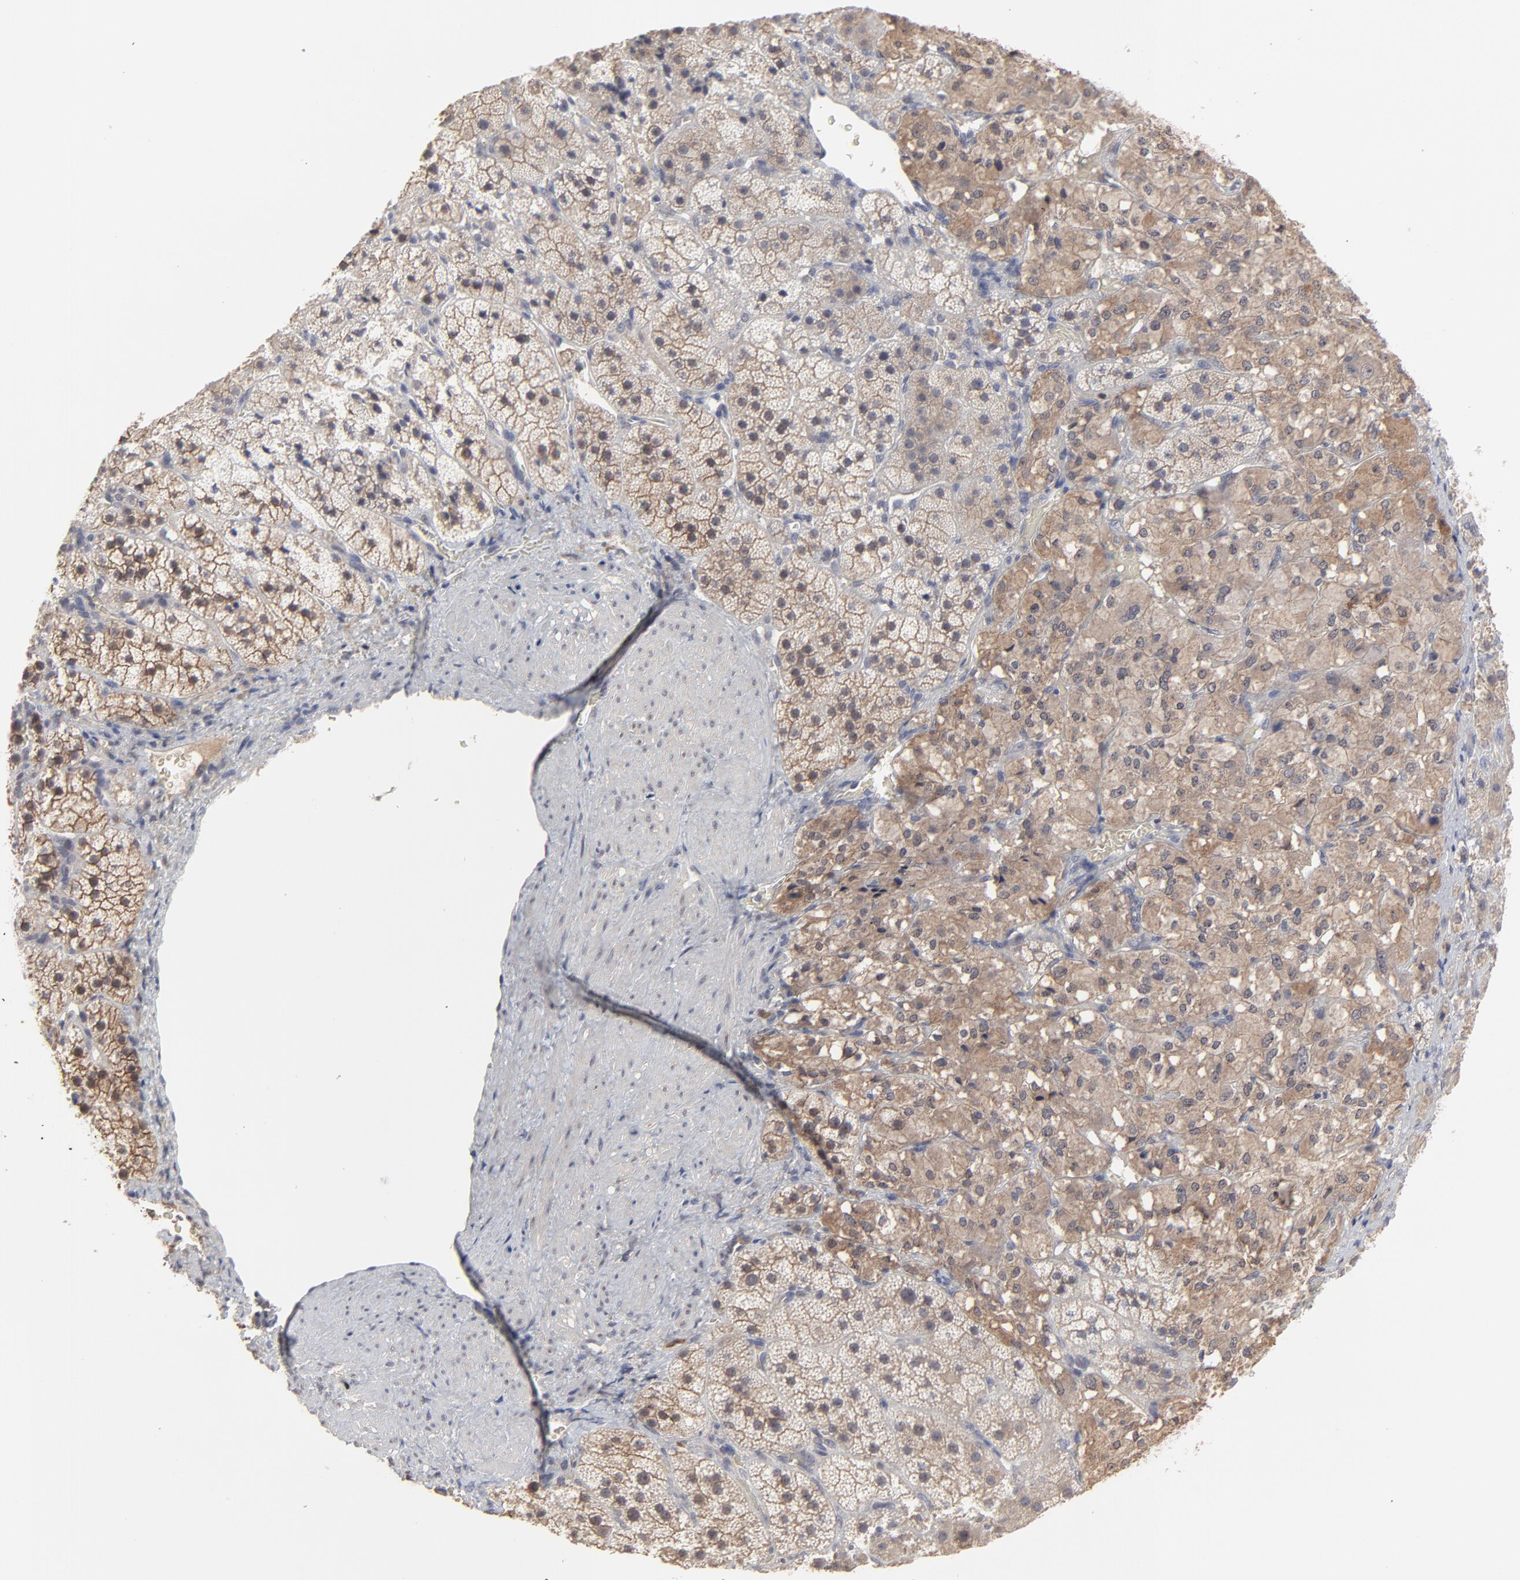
{"staining": {"intensity": "weak", "quantity": "<25%", "location": "cytoplasmic/membranous"}, "tissue": "adrenal gland", "cell_type": "Glandular cells", "image_type": "normal", "snomed": [{"axis": "morphology", "description": "Normal tissue, NOS"}, {"axis": "topography", "description": "Adrenal gland"}], "caption": "Glandular cells show no significant expression in unremarkable adrenal gland. Nuclei are stained in blue.", "gene": "FAM199X", "patient": {"sex": "female", "age": 44}}